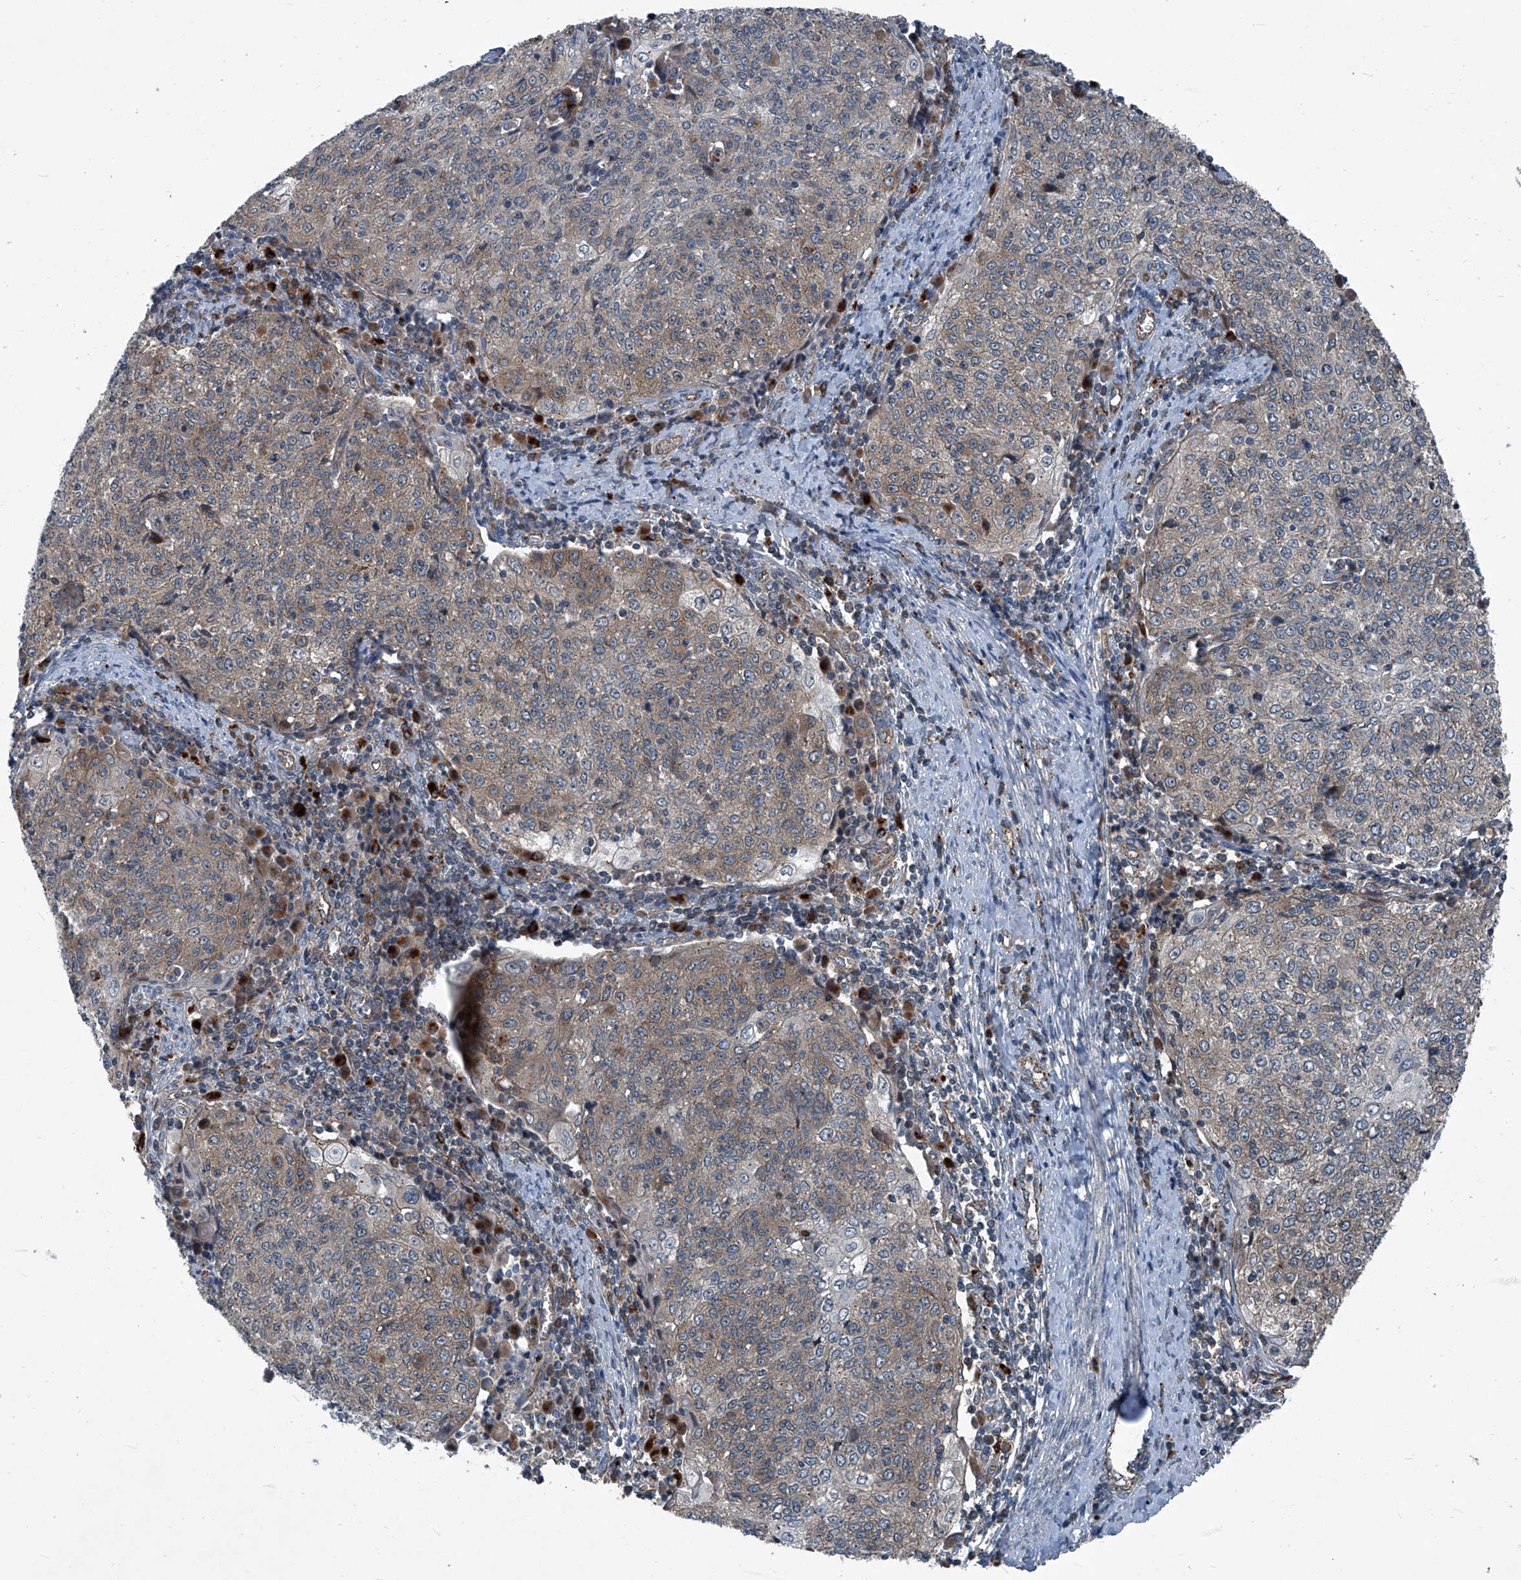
{"staining": {"intensity": "weak", "quantity": "25%-75%", "location": "cytoplasmic/membranous"}, "tissue": "cervical cancer", "cell_type": "Tumor cells", "image_type": "cancer", "snomed": [{"axis": "morphology", "description": "Squamous cell carcinoma, NOS"}, {"axis": "topography", "description": "Cervix"}], "caption": "Protein positivity by IHC shows weak cytoplasmic/membranous staining in approximately 25%-75% of tumor cells in cervical cancer (squamous cell carcinoma). (DAB (3,3'-diaminobenzidine) IHC with brightfield microscopy, high magnification).", "gene": "SENP2", "patient": {"sex": "female", "age": 48}}